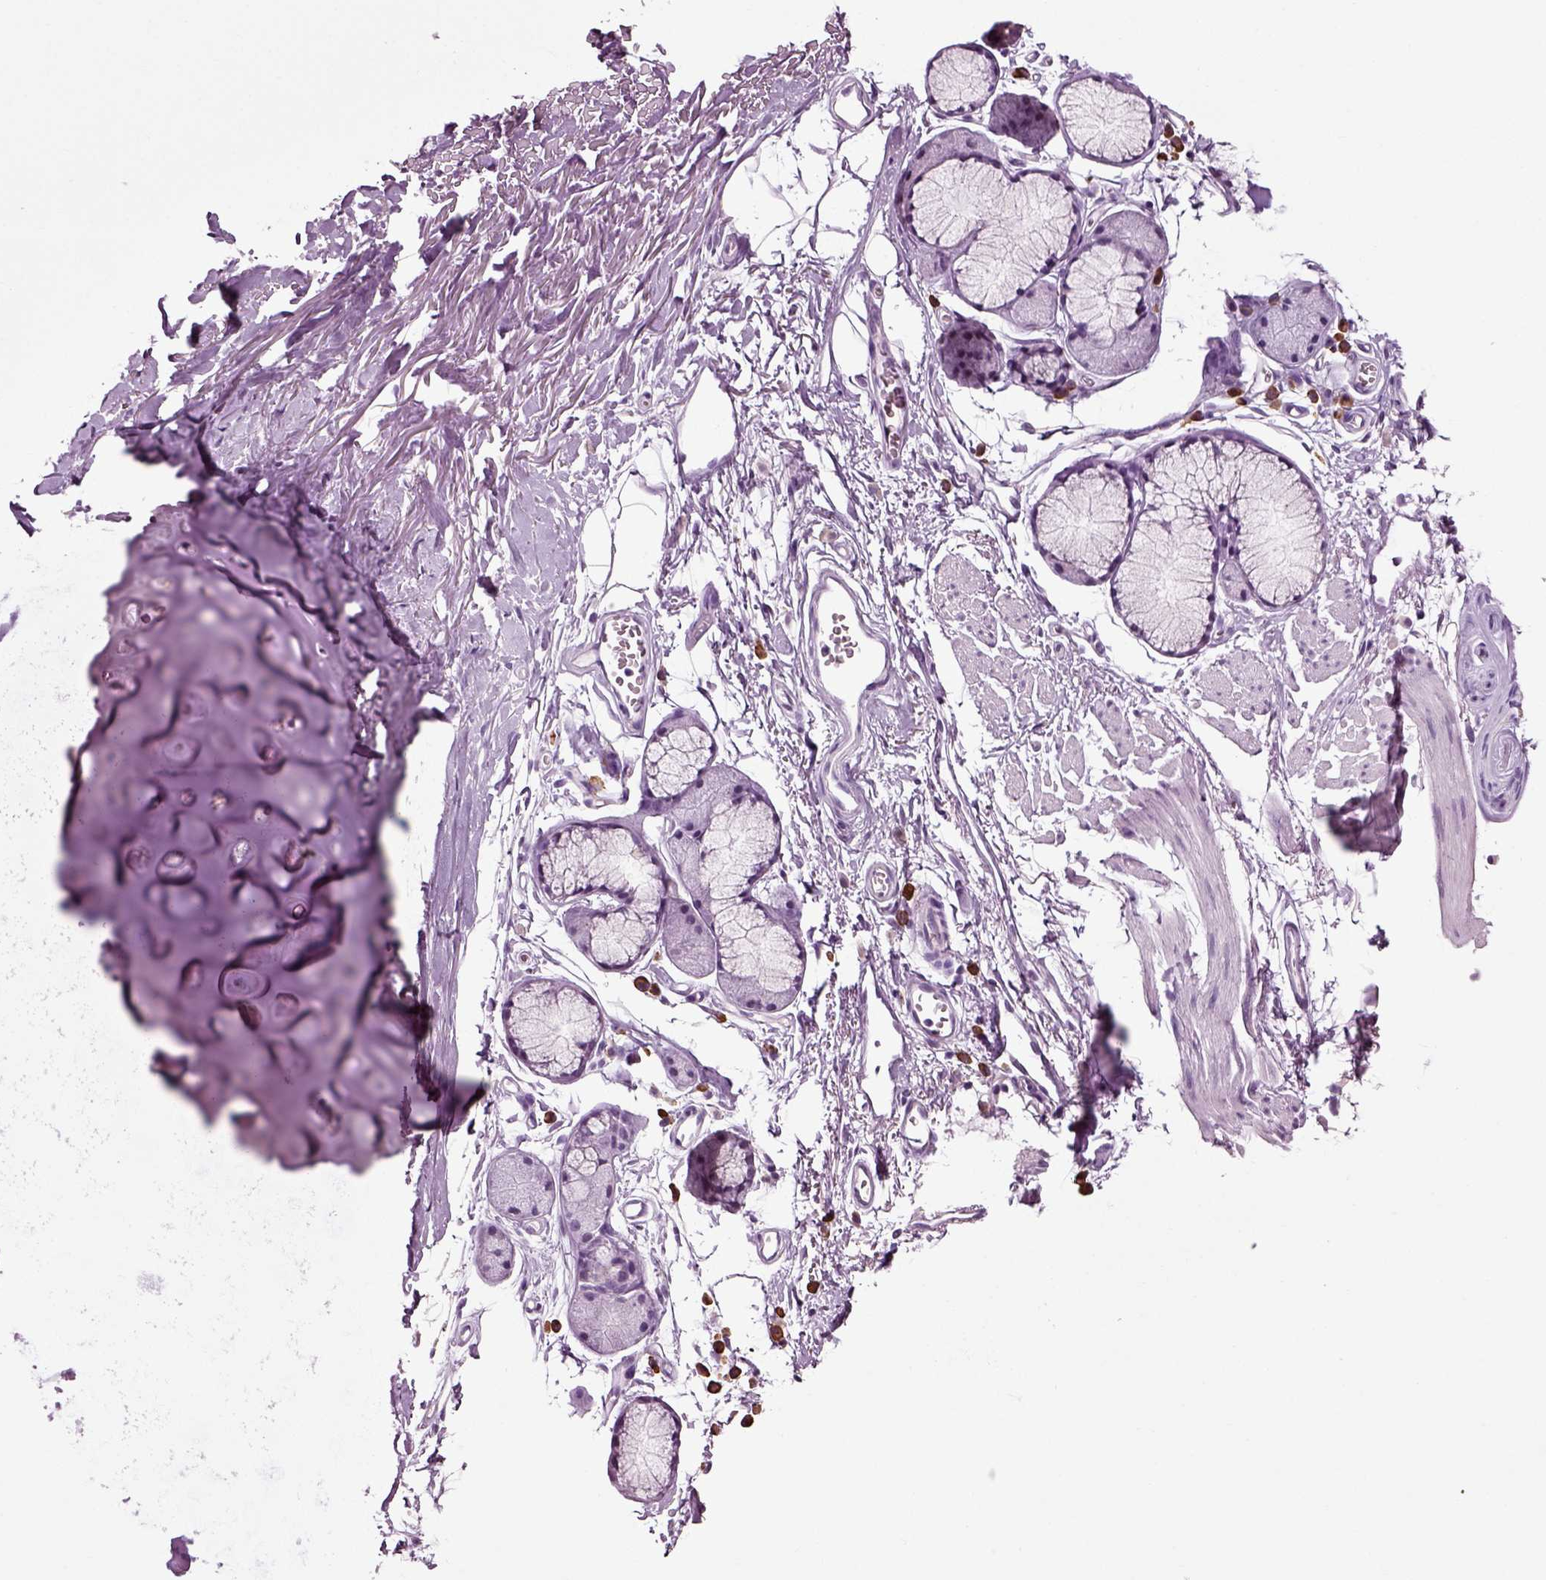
{"staining": {"intensity": "negative", "quantity": "none", "location": "none"}, "tissue": "adipose tissue", "cell_type": "Adipocytes", "image_type": "normal", "snomed": [{"axis": "morphology", "description": "Normal tissue, NOS"}, {"axis": "topography", "description": "Cartilage tissue"}, {"axis": "topography", "description": "Bronchus"}], "caption": "Photomicrograph shows no significant protein positivity in adipocytes of benign adipose tissue. (DAB (3,3'-diaminobenzidine) immunohistochemistry visualized using brightfield microscopy, high magnification).", "gene": "SLC26A8", "patient": {"sex": "female", "age": 79}}